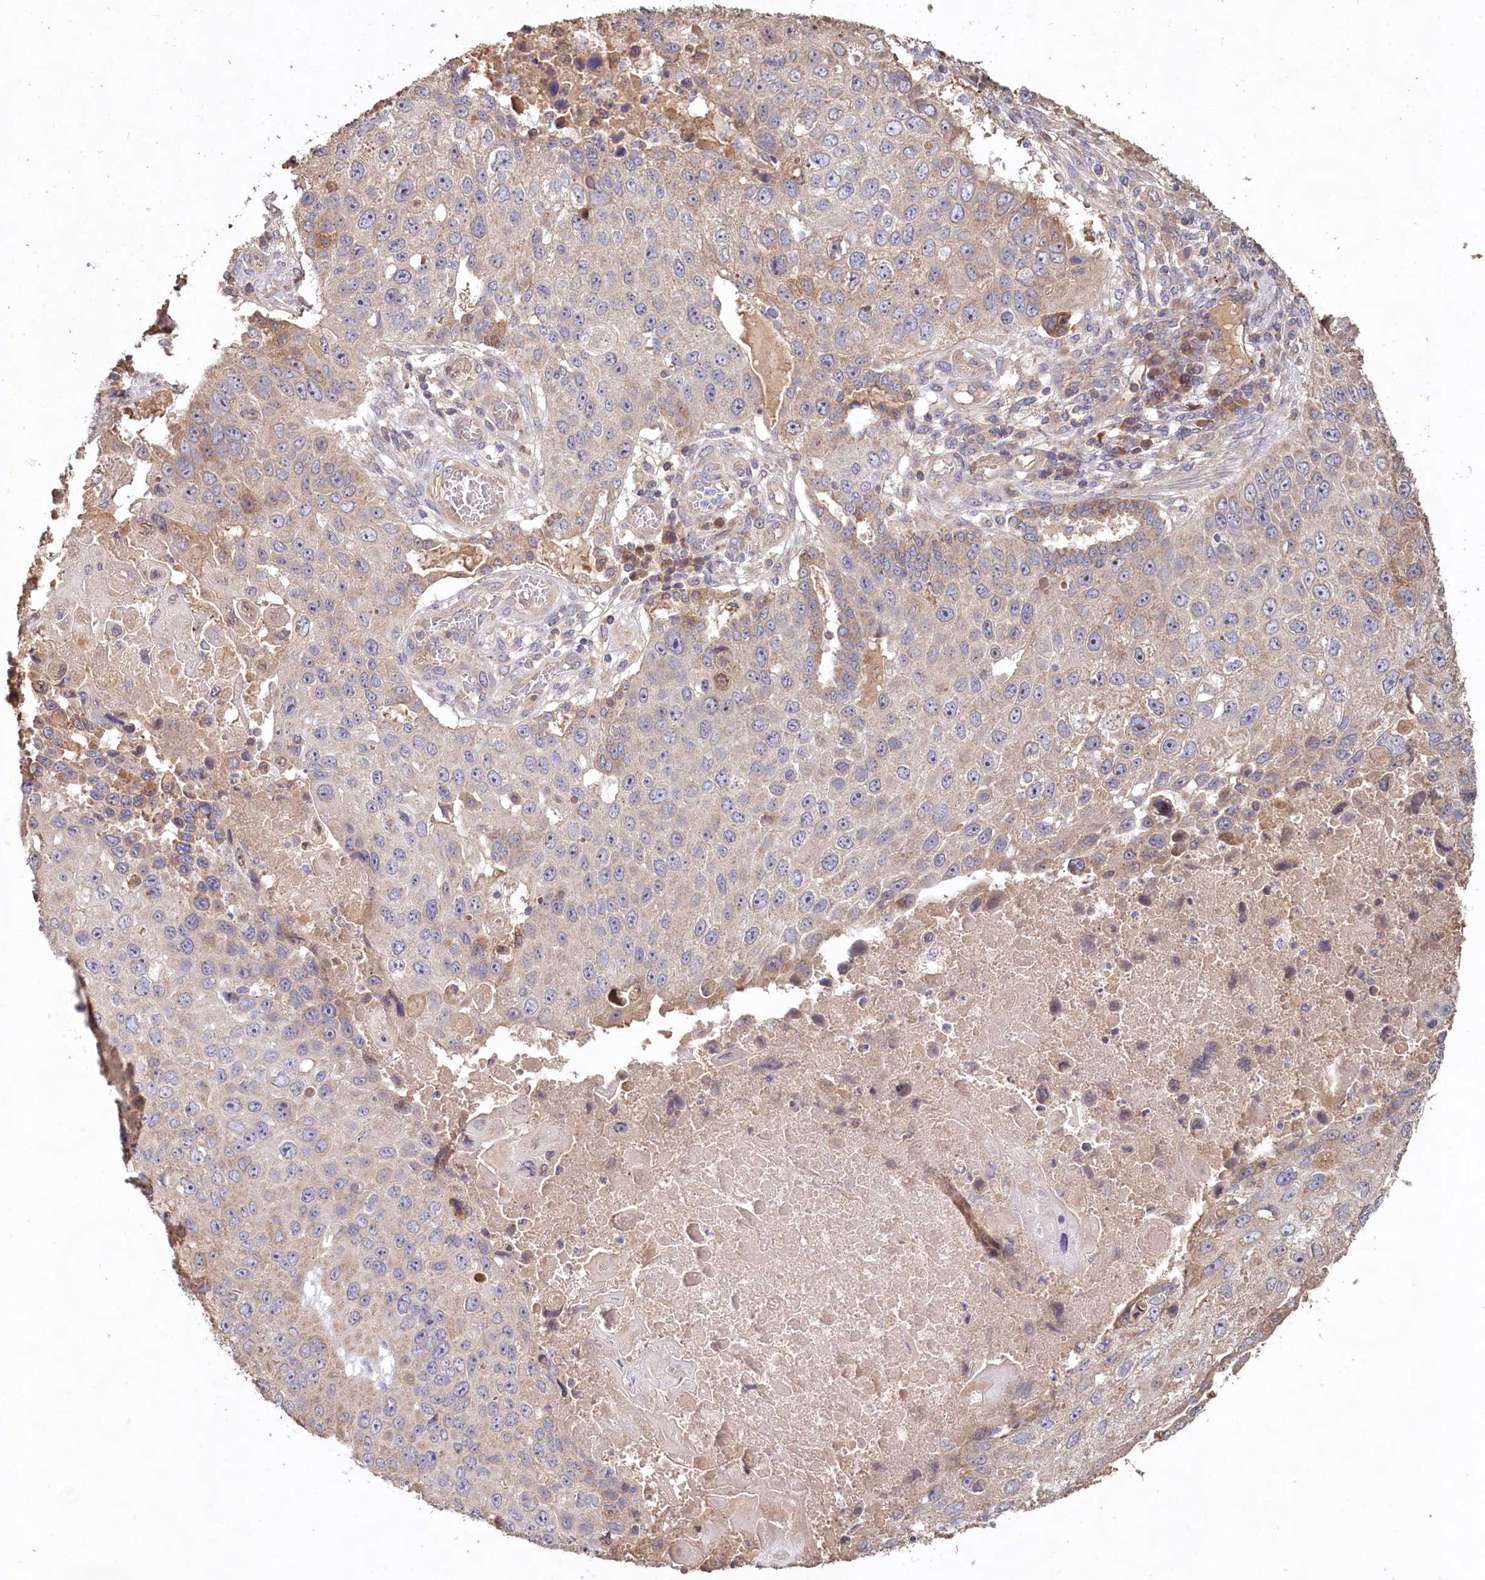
{"staining": {"intensity": "weak", "quantity": "25%-75%", "location": "cytoplasmic/membranous"}, "tissue": "lung cancer", "cell_type": "Tumor cells", "image_type": "cancer", "snomed": [{"axis": "morphology", "description": "Squamous cell carcinoma, NOS"}, {"axis": "topography", "description": "Lung"}], "caption": "A histopathology image of lung cancer stained for a protein reveals weak cytoplasmic/membranous brown staining in tumor cells. (Stains: DAB in brown, nuclei in blue, Microscopy: brightfield microscopy at high magnification).", "gene": "FUNDC1", "patient": {"sex": "male", "age": 61}}